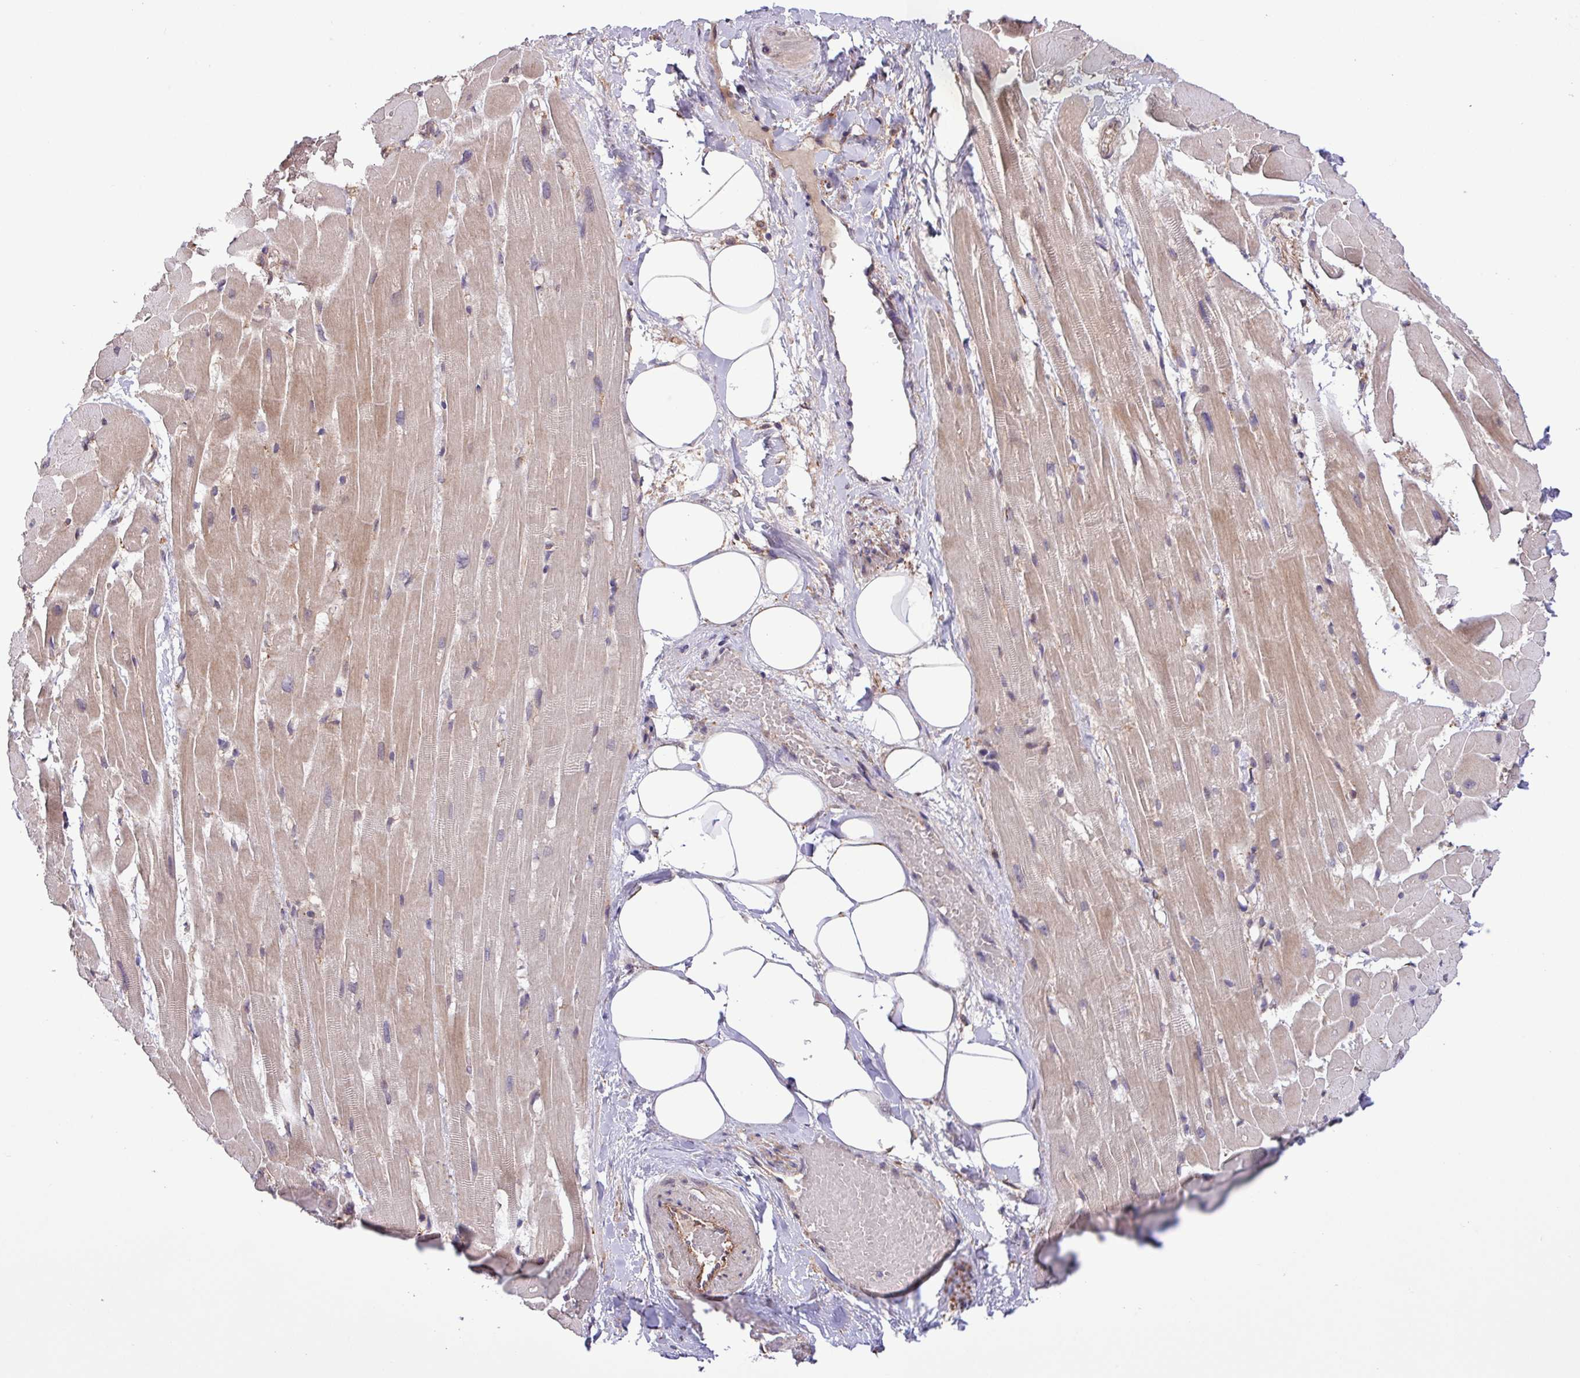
{"staining": {"intensity": "weak", "quantity": "25%-75%", "location": "cytoplasmic/membranous"}, "tissue": "heart muscle", "cell_type": "Cardiomyocytes", "image_type": "normal", "snomed": [{"axis": "morphology", "description": "Normal tissue, NOS"}, {"axis": "topography", "description": "Heart"}], "caption": "Weak cytoplasmic/membranous positivity is identified in about 25%-75% of cardiomyocytes in normal heart muscle. Immunohistochemistry (ihc) stains the protein of interest in brown and the nuclei are stained blue.", "gene": "MEGF6", "patient": {"sex": "male", "age": 37}}